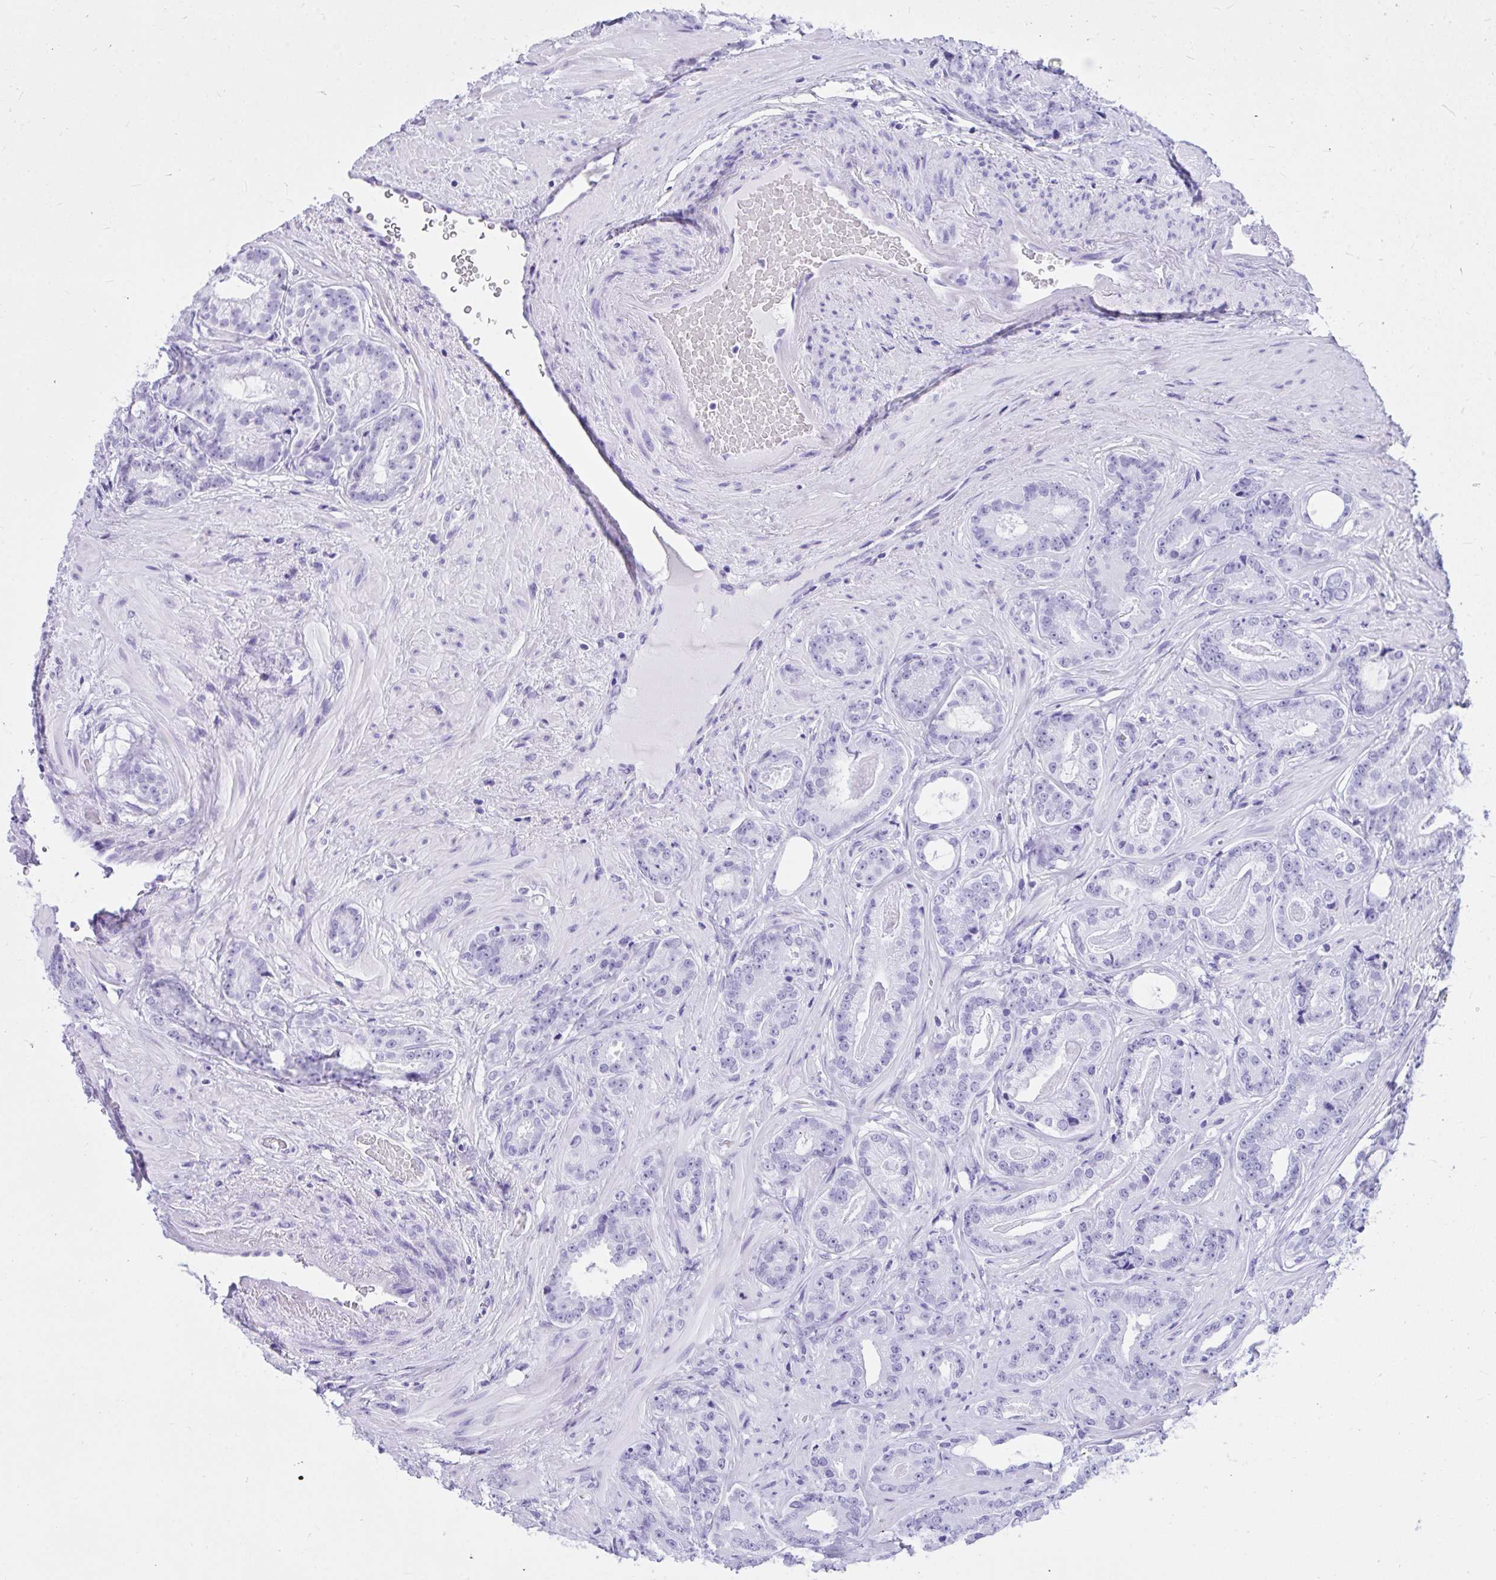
{"staining": {"intensity": "negative", "quantity": "none", "location": "none"}, "tissue": "prostate cancer", "cell_type": "Tumor cells", "image_type": "cancer", "snomed": [{"axis": "morphology", "description": "Adenocarcinoma, Low grade"}, {"axis": "topography", "description": "Prostate"}], "caption": "DAB (3,3'-diaminobenzidine) immunohistochemical staining of prostate low-grade adenocarcinoma demonstrates no significant expression in tumor cells. (Immunohistochemistry (ihc), brightfield microscopy, high magnification).", "gene": "TLN2", "patient": {"sex": "male", "age": 61}}